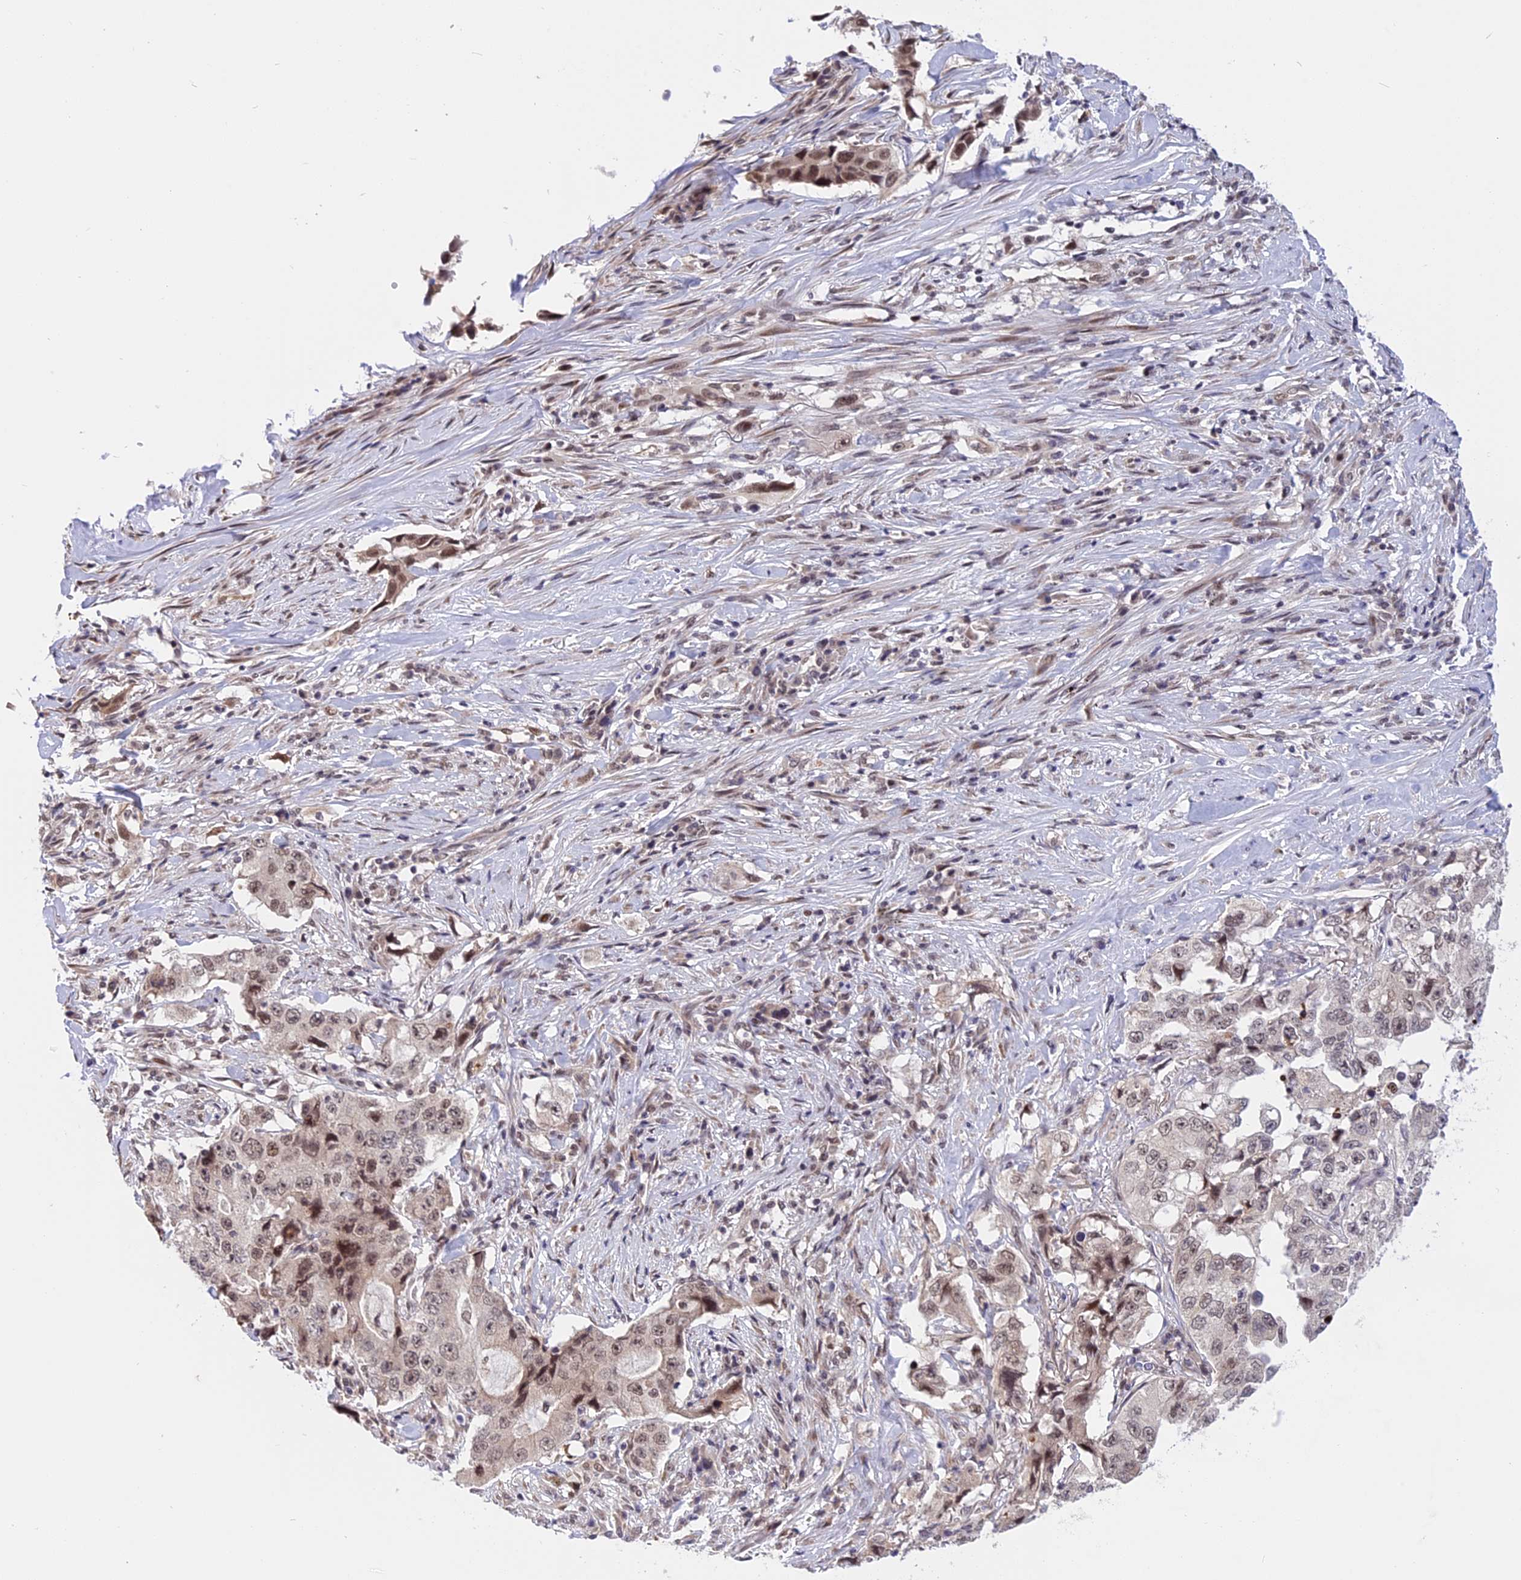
{"staining": {"intensity": "weak", "quantity": "25%-75%", "location": "nuclear"}, "tissue": "lung cancer", "cell_type": "Tumor cells", "image_type": "cancer", "snomed": [{"axis": "morphology", "description": "Adenocarcinoma, NOS"}, {"axis": "topography", "description": "Lung"}], "caption": "Immunohistochemistry (IHC) micrograph of human lung cancer (adenocarcinoma) stained for a protein (brown), which shows low levels of weak nuclear staining in approximately 25%-75% of tumor cells.", "gene": "POLR2C", "patient": {"sex": "female", "age": 51}}